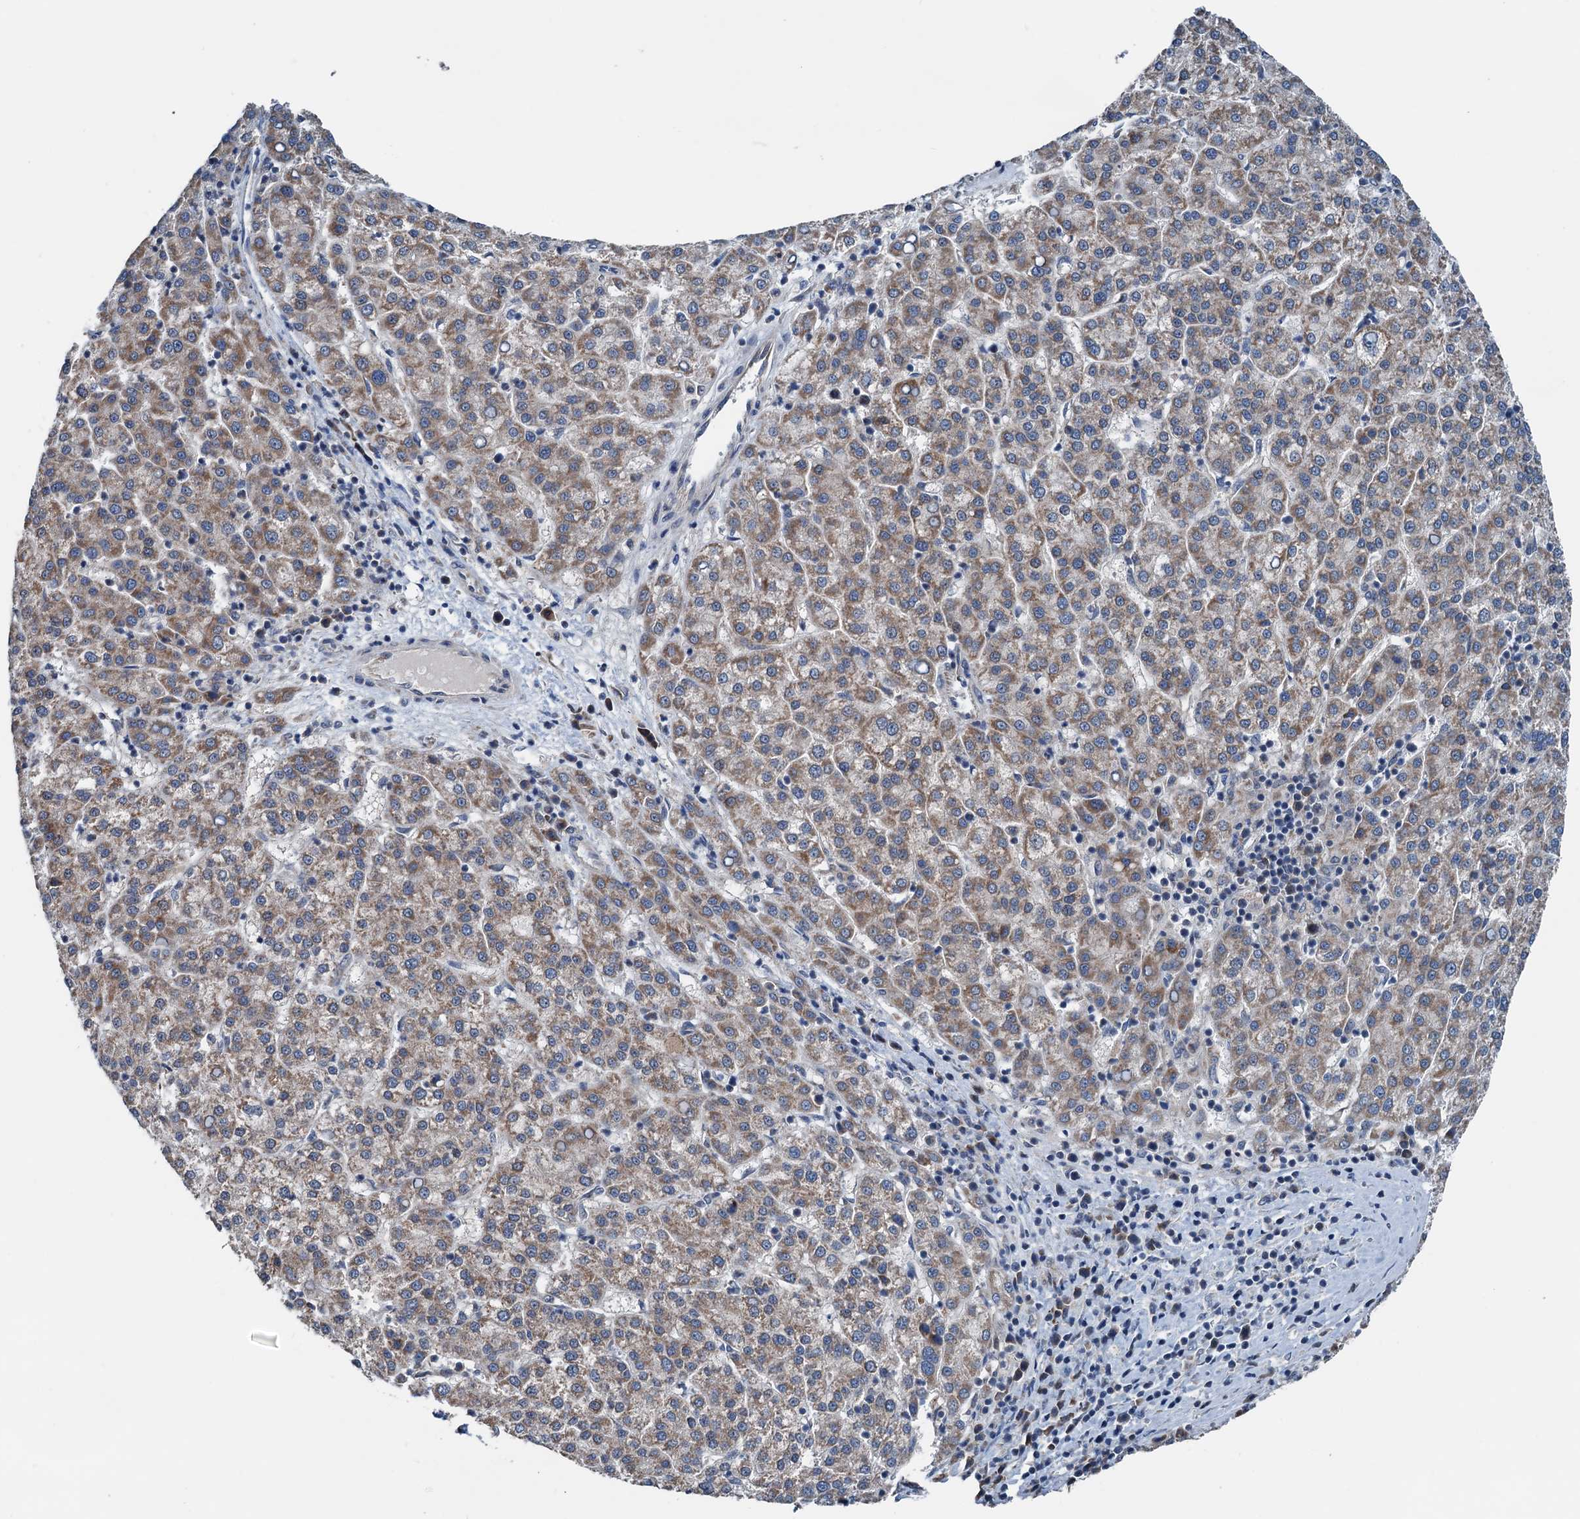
{"staining": {"intensity": "moderate", "quantity": ">75%", "location": "cytoplasmic/membranous"}, "tissue": "liver cancer", "cell_type": "Tumor cells", "image_type": "cancer", "snomed": [{"axis": "morphology", "description": "Carcinoma, Hepatocellular, NOS"}, {"axis": "topography", "description": "Liver"}], "caption": "A brown stain labels moderate cytoplasmic/membranous expression of a protein in liver cancer (hepatocellular carcinoma) tumor cells. (Brightfield microscopy of DAB IHC at high magnification).", "gene": "ELAC1", "patient": {"sex": "female", "age": 58}}